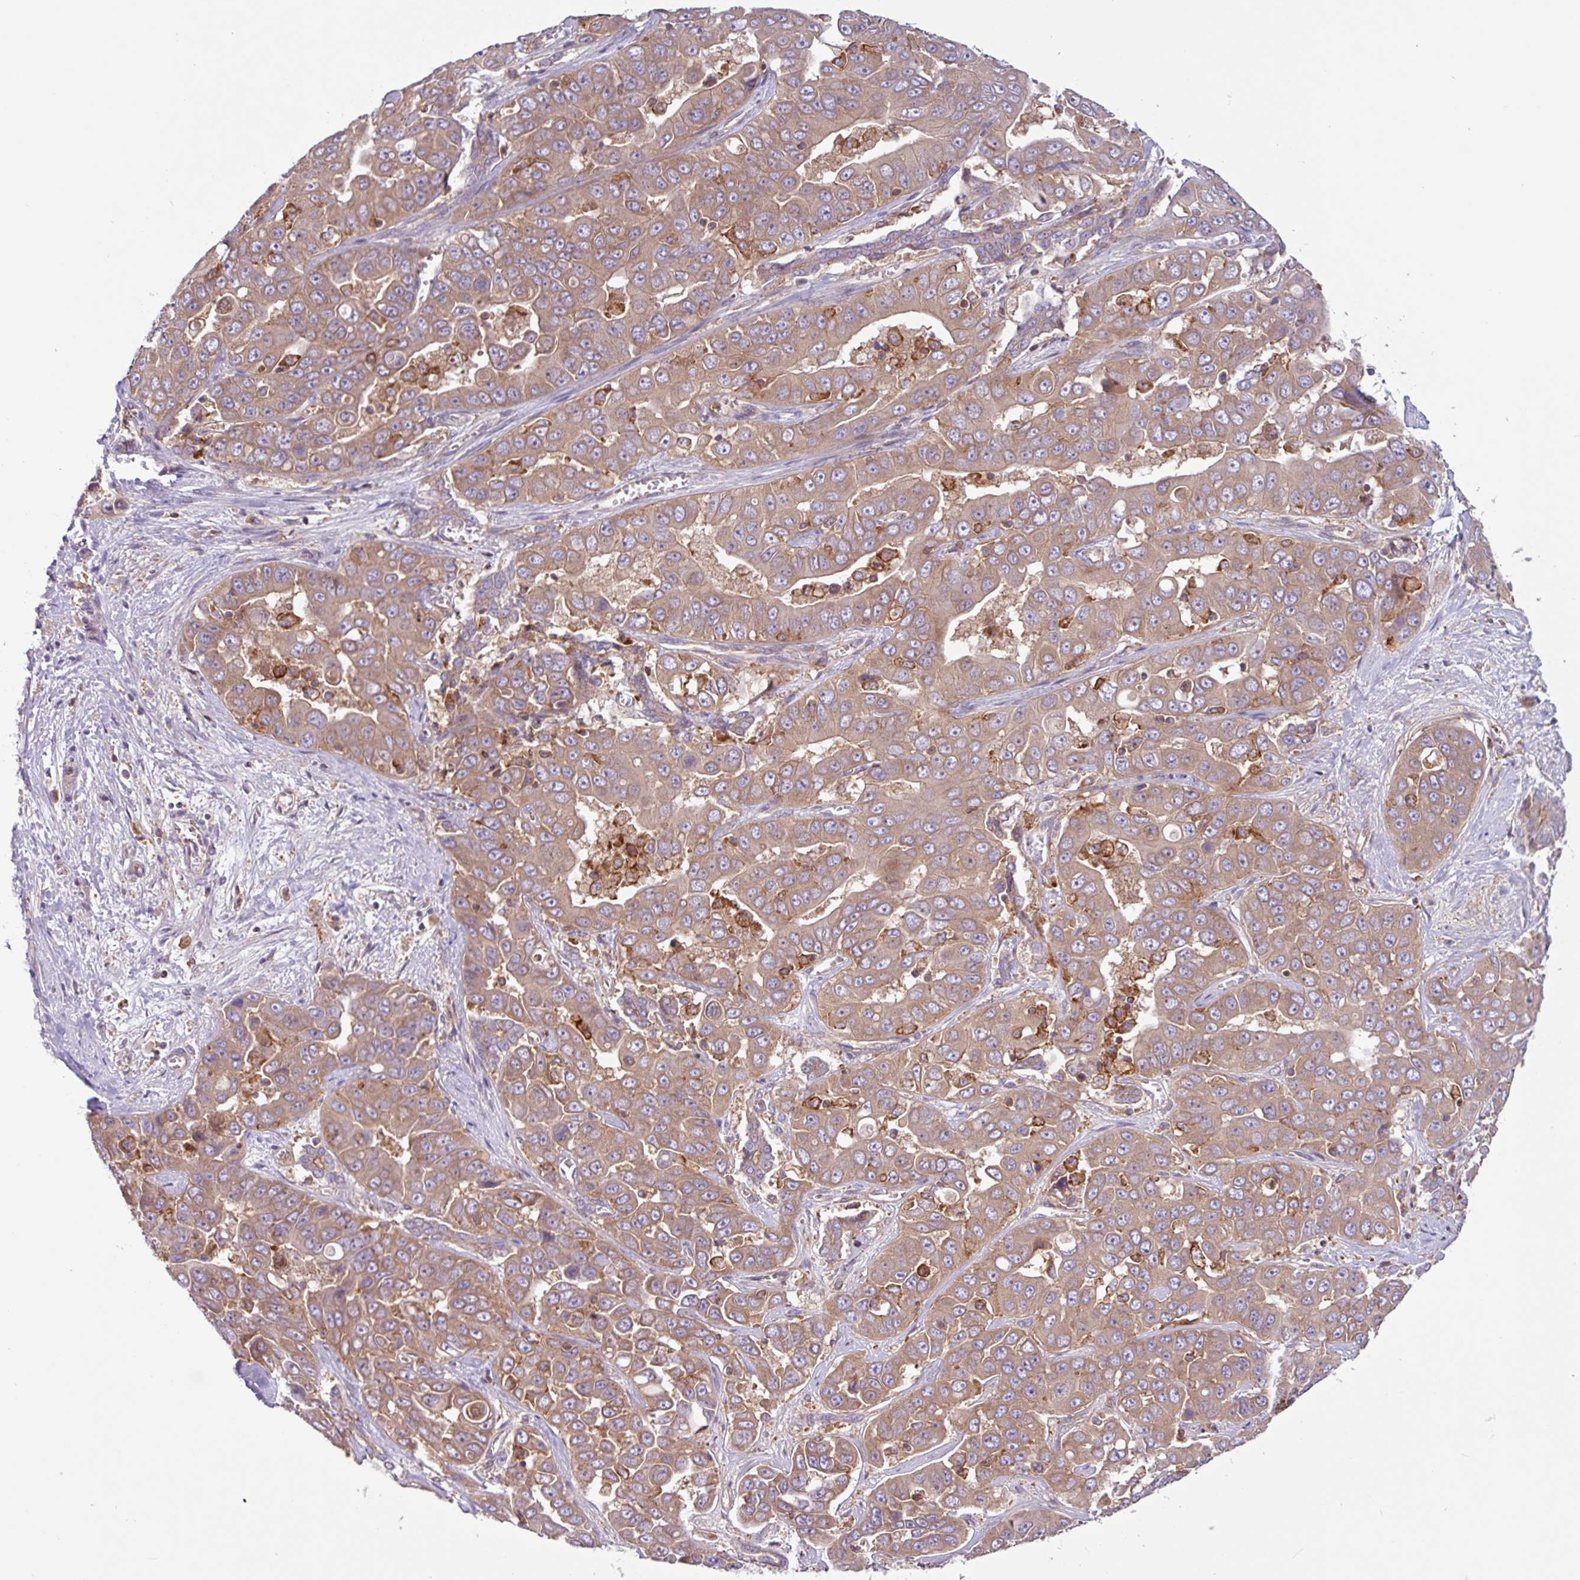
{"staining": {"intensity": "moderate", "quantity": ">75%", "location": "cytoplasmic/membranous"}, "tissue": "liver cancer", "cell_type": "Tumor cells", "image_type": "cancer", "snomed": [{"axis": "morphology", "description": "Cholangiocarcinoma"}, {"axis": "topography", "description": "Liver"}], "caption": "Liver cancer was stained to show a protein in brown. There is medium levels of moderate cytoplasmic/membranous staining in about >75% of tumor cells.", "gene": "ACTR3", "patient": {"sex": "female", "age": 52}}